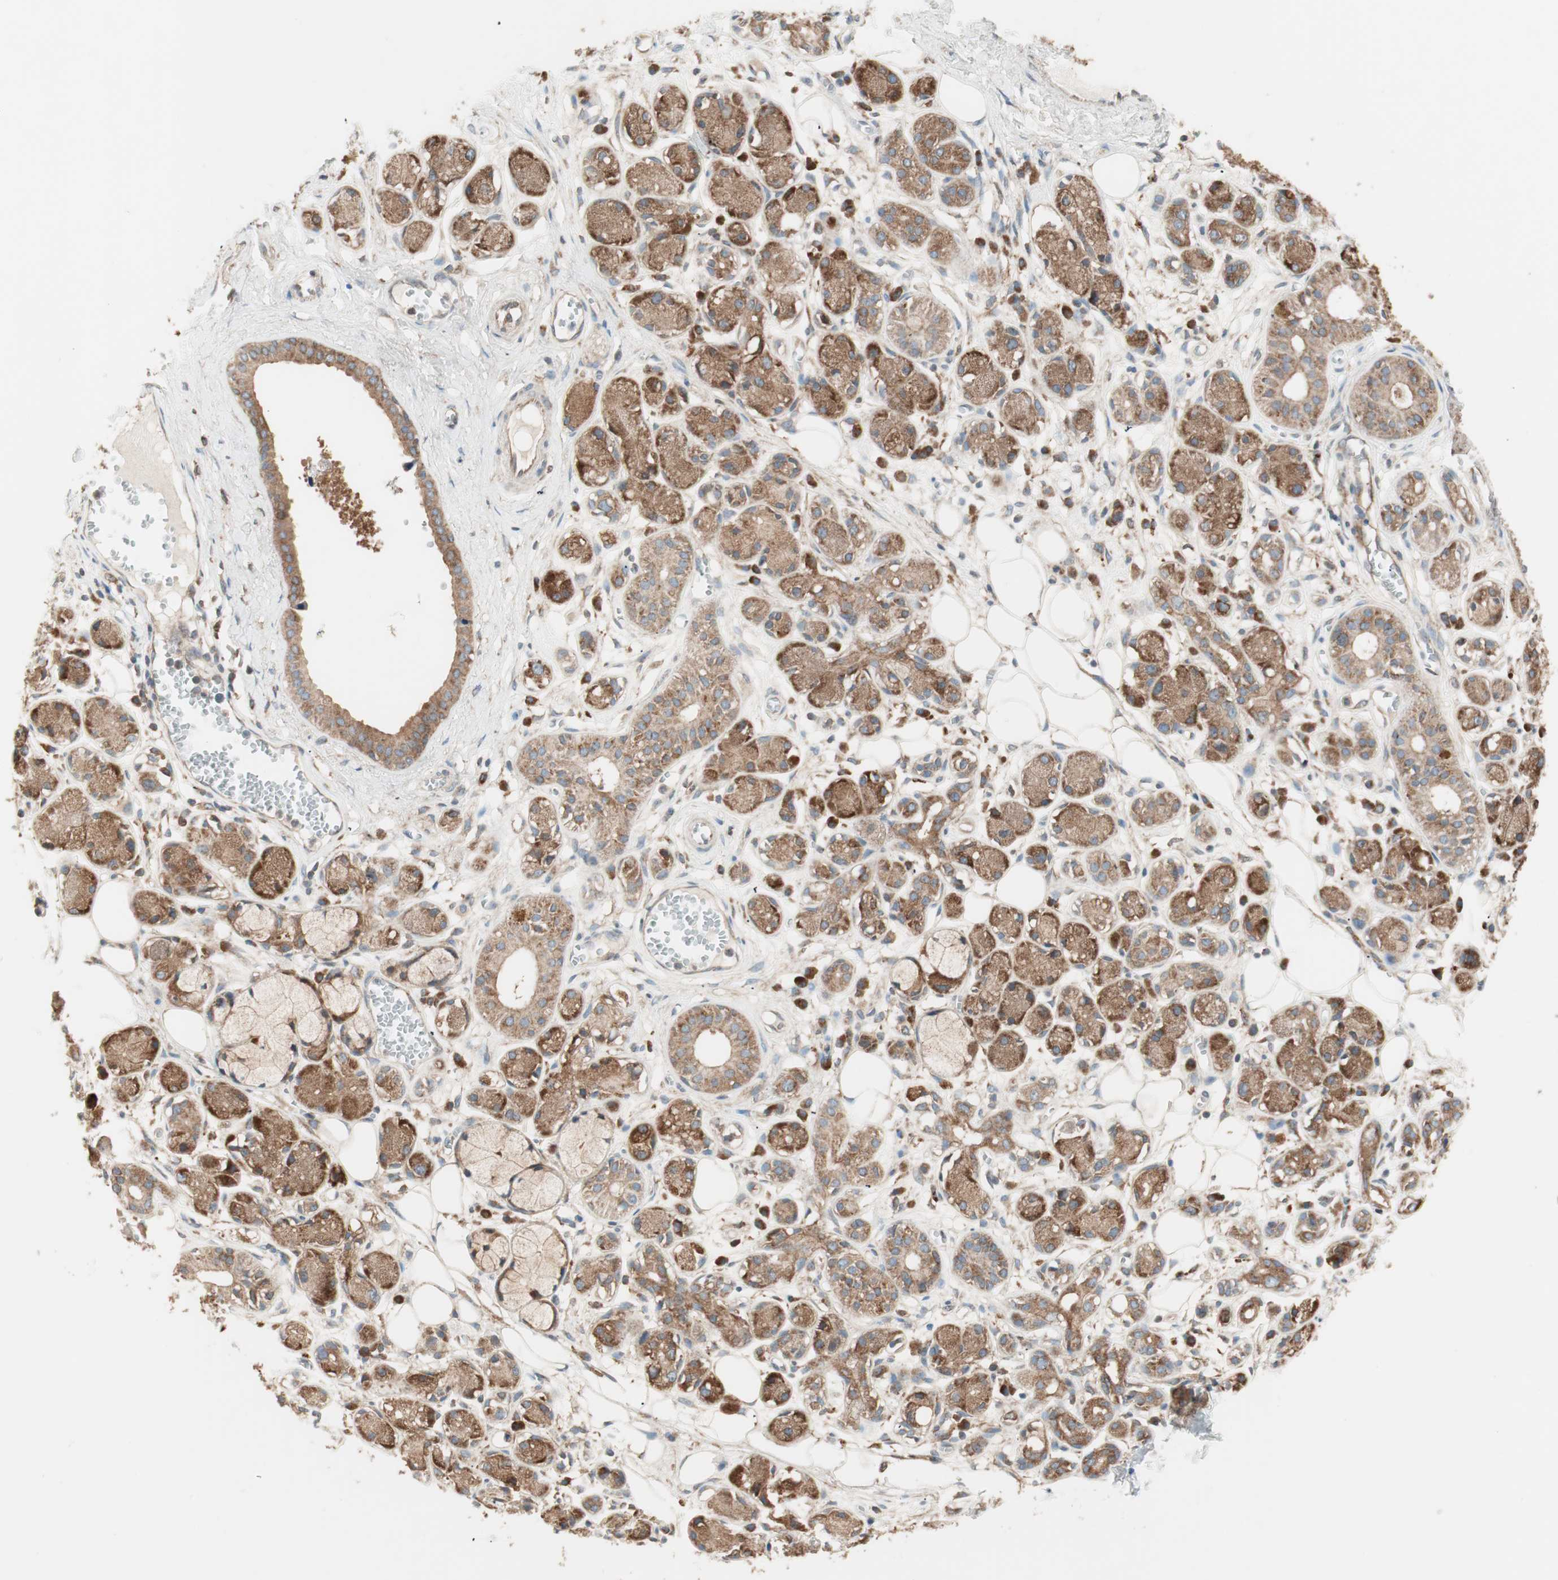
{"staining": {"intensity": "moderate", "quantity": ">75%", "location": "cytoplasmic/membranous"}, "tissue": "adipose tissue", "cell_type": "Adipocytes", "image_type": "normal", "snomed": [{"axis": "morphology", "description": "Normal tissue, NOS"}, {"axis": "morphology", "description": "Inflammation, NOS"}, {"axis": "topography", "description": "Vascular tissue"}, {"axis": "topography", "description": "Salivary gland"}], "caption": "The photomicrograph displays staining of normal adipose tissue, revealing moderate cytoplasmic/membranous protein expression (brown color) within adipocytes.", "gene": "RAB5A", "patient": {"sex": "female", "age": 75}}